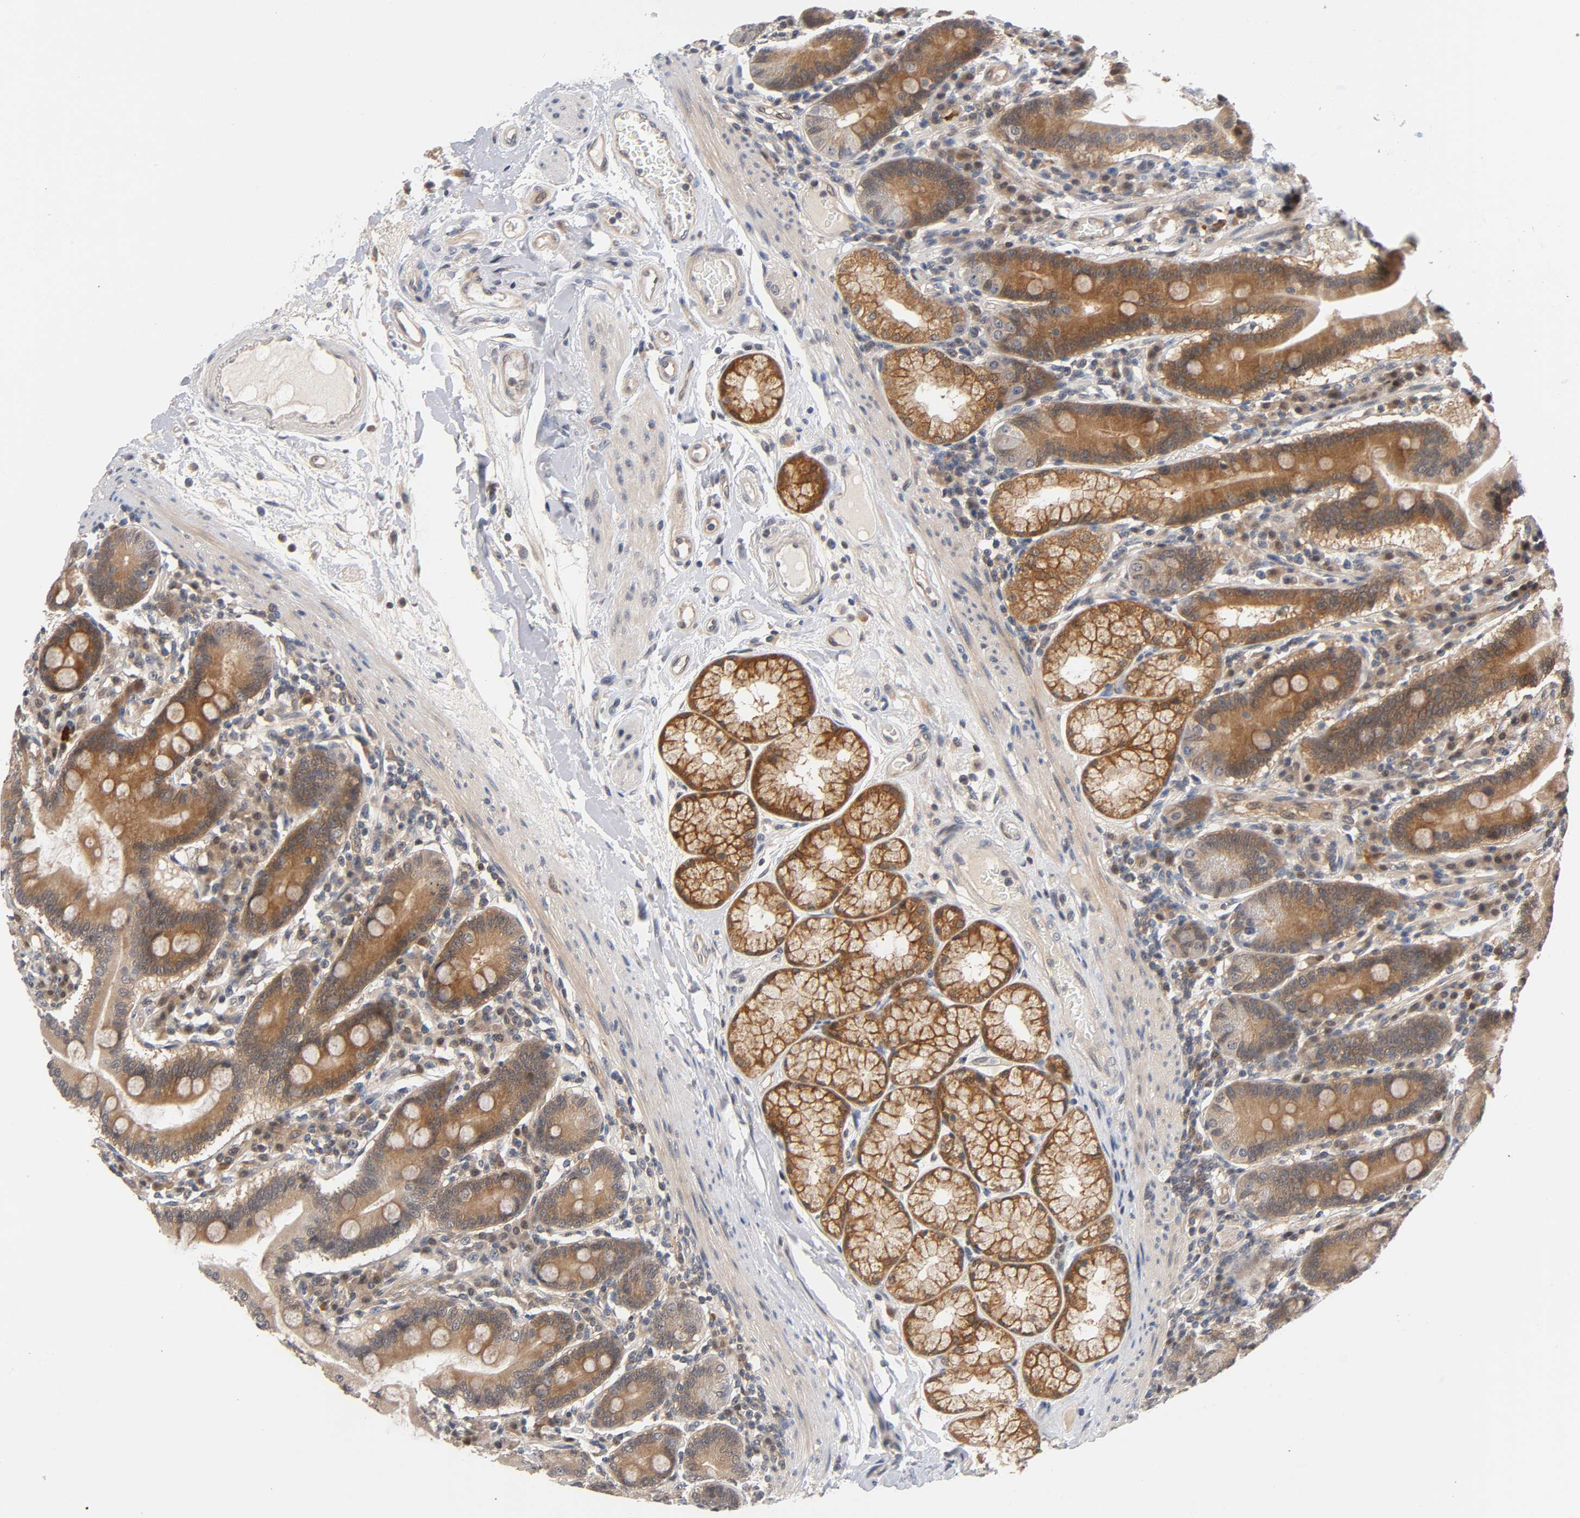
{"staining": {"intensity": "strong", "quantity": ">75%", "location": "cytoplasmic/membranous"}, "tissue": "duodenum", "cell_type": "Glandular cells", "image_type": "normal", "snomed": [{"axis": "morphology", "description": "Normal tissue, NOS"}, {"axis": "topography", "description": "Duodenum"}], "caption": "IHC of benign duodenum exhibits high levels of strong cytoplasmic/membranous positivity in about >75% of glandular cells.", "gene": "PRKAB1", "patient": {"sex": "female", "age": 64}}